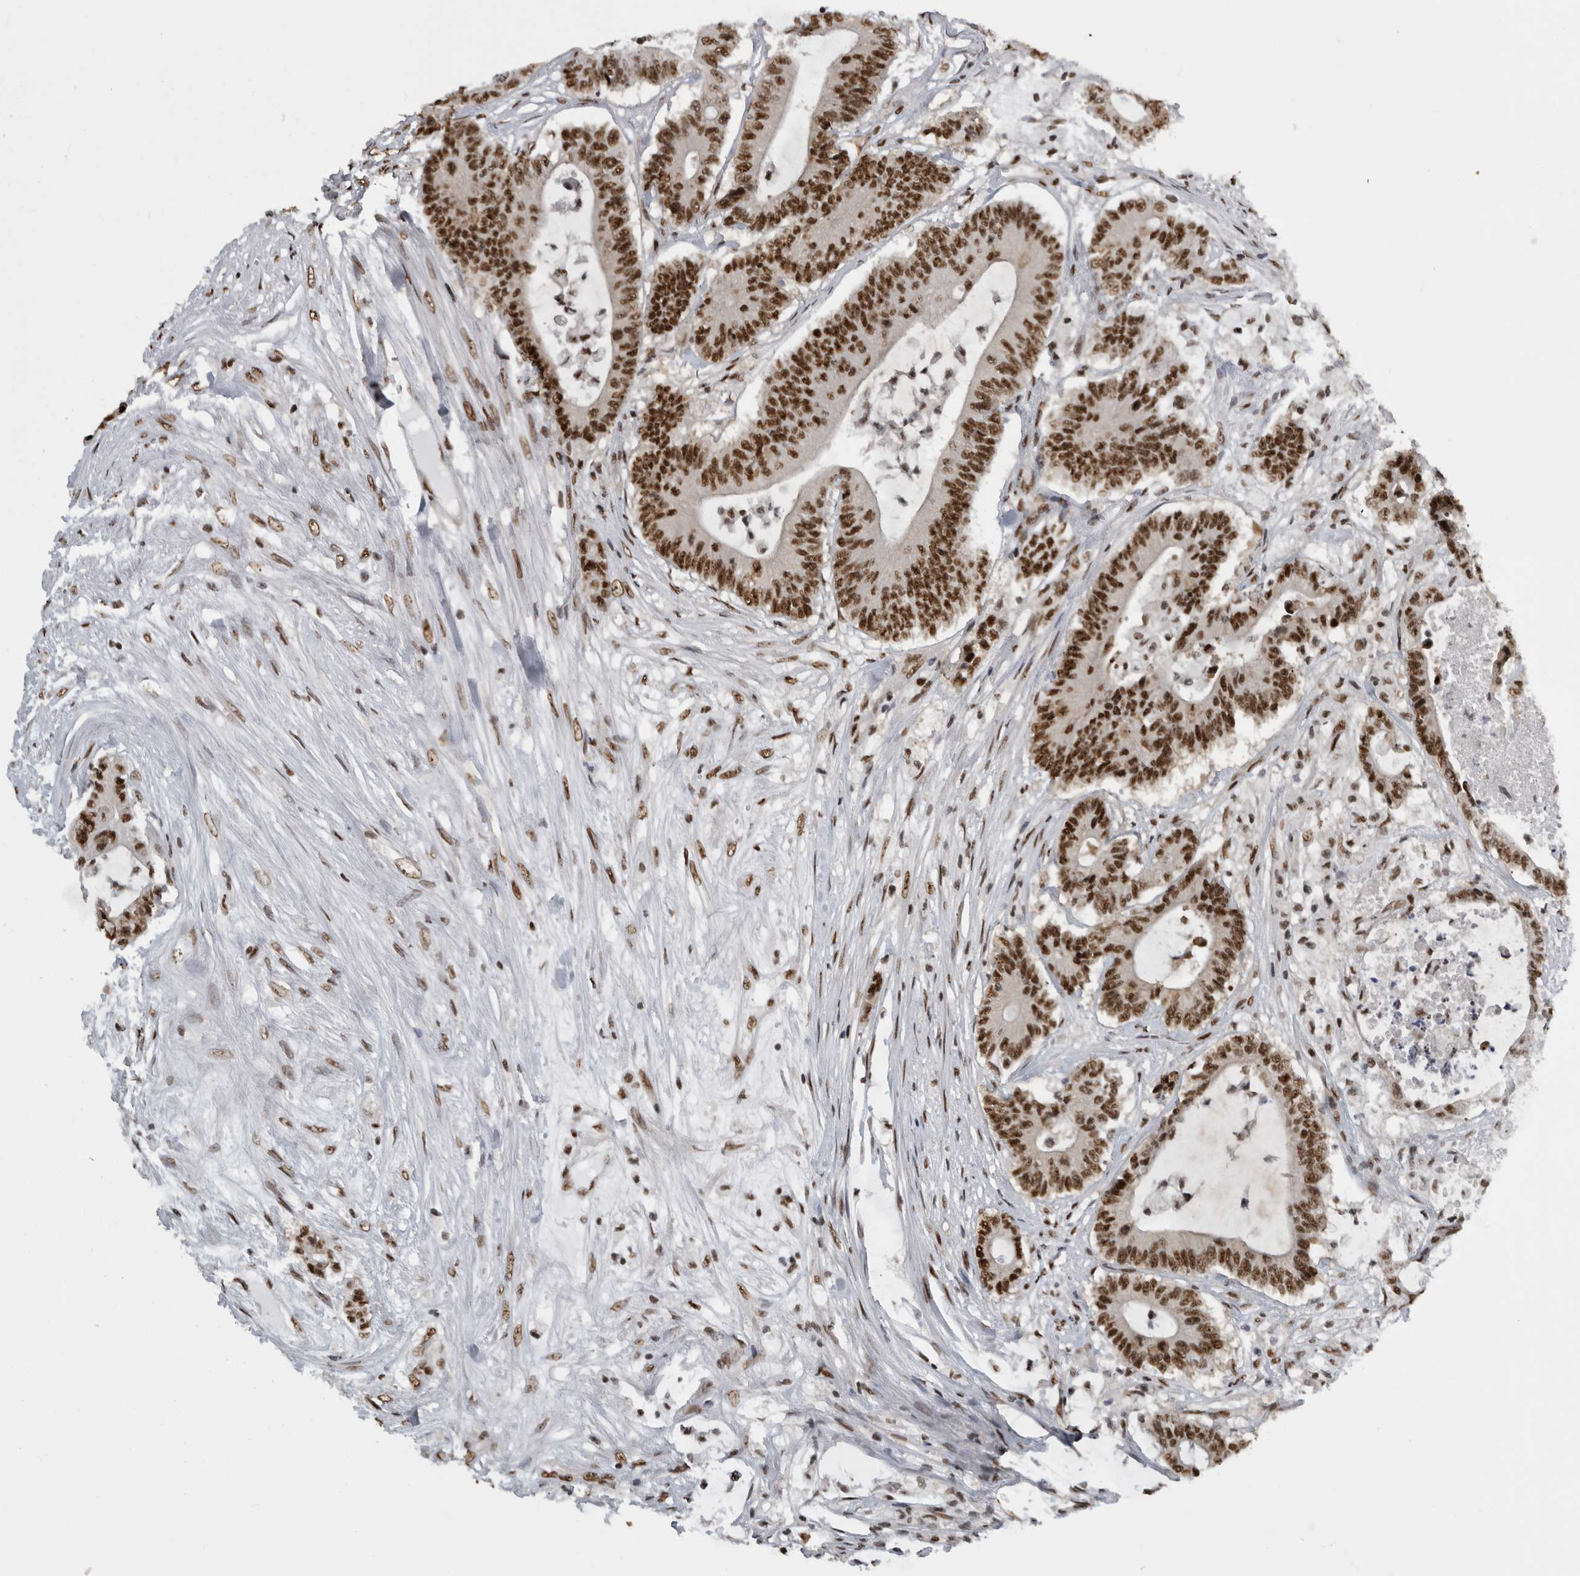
{"staining": {"intensity": "strong", "quantity": ">75%", "location": "nuclear"}, "tissue": "colorectal cancer", "cell_type": "Tumor cells", "image_type": "cancer", "snomed": [{"axis": "morphology", "description": "Adenocarcinoma, NOS"}, {"axis": "topography", "description": "Colon"}], "caption": "Tumor cells reveal high levels of strong nuclear positivity in about >75% of cells in human colorectal cancer (adenocarcinoma).", "gene": "ZSCAN2", "patient": {"sex": "female", "age": 84}}